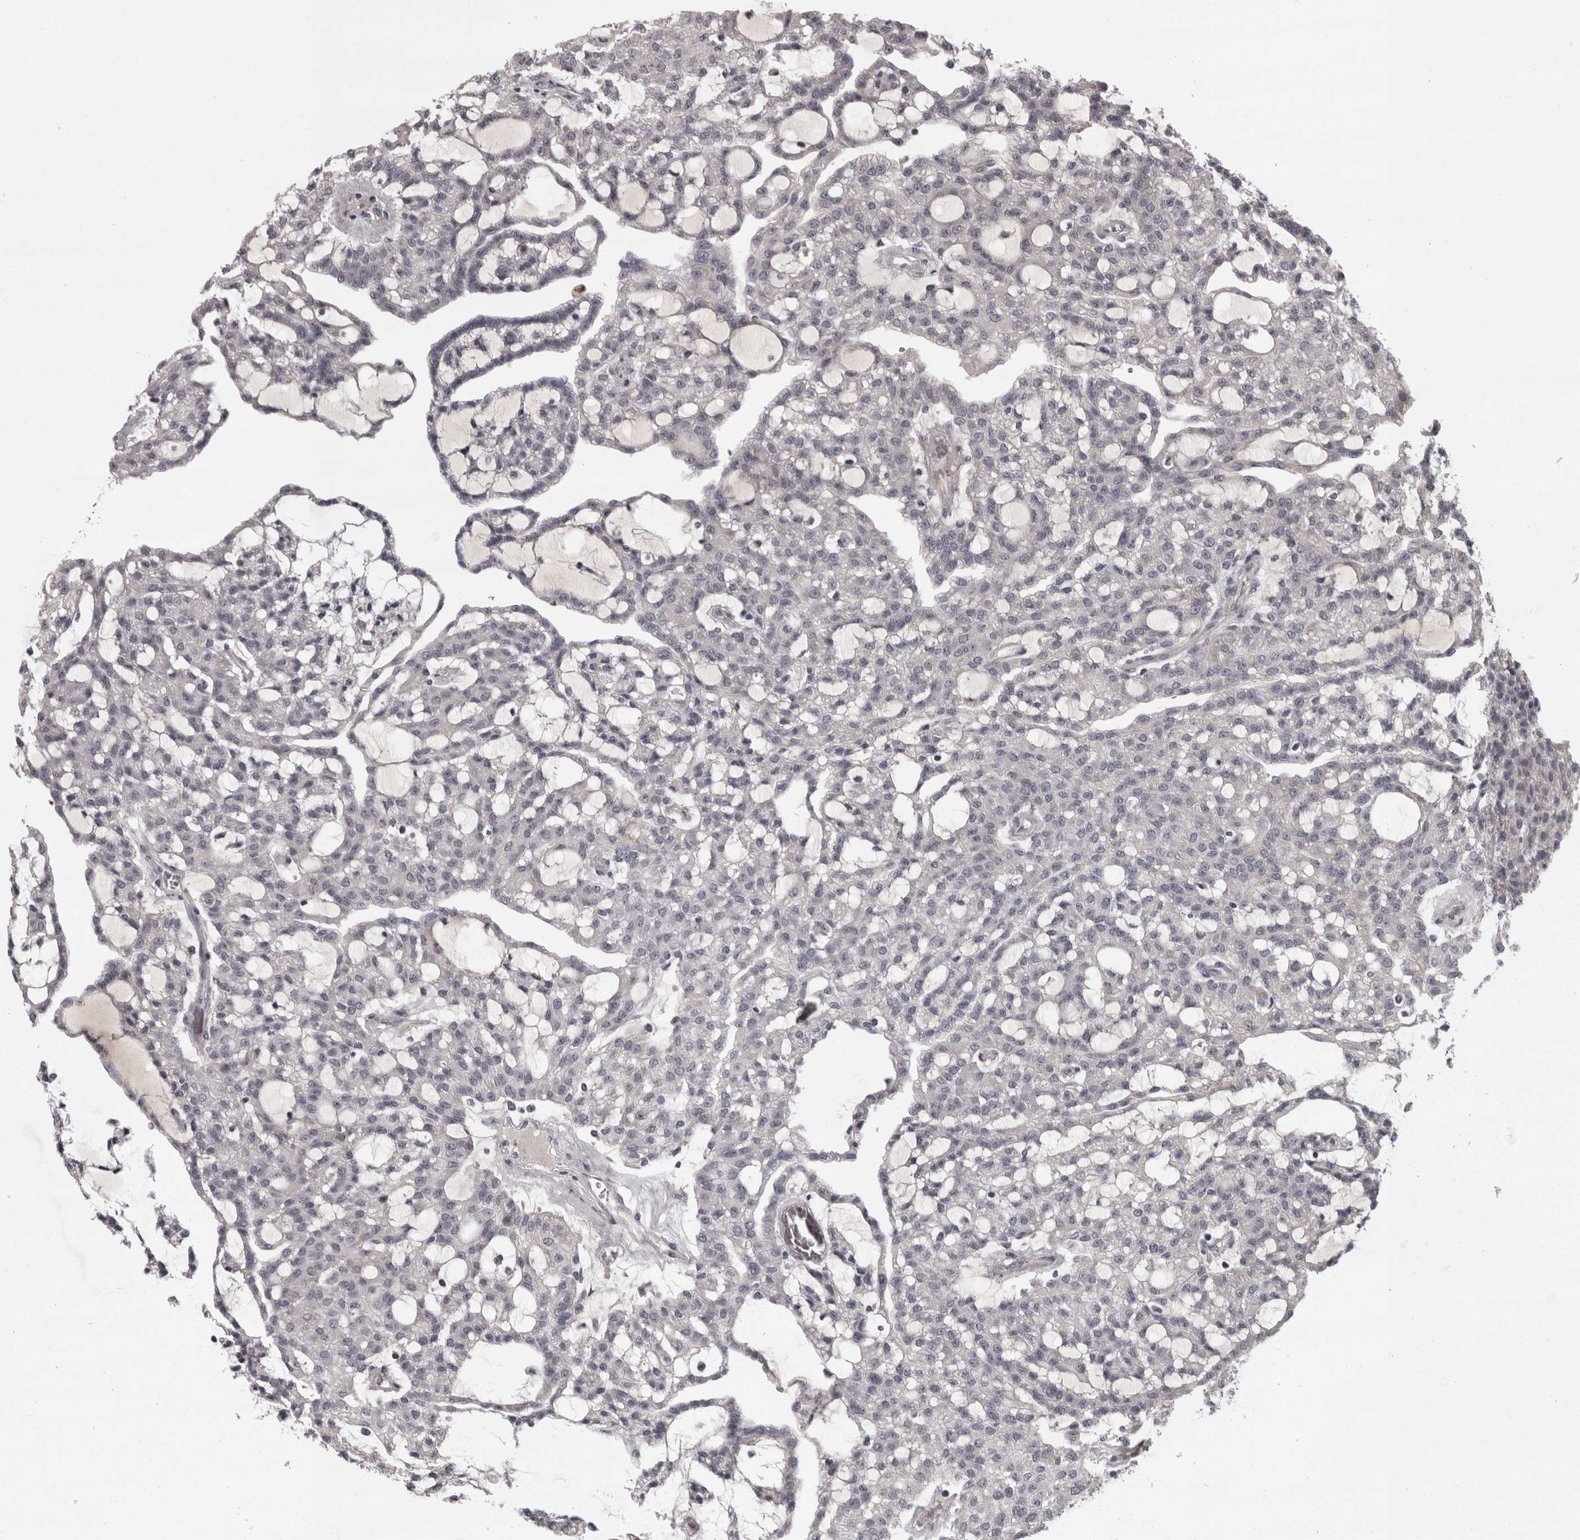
{"staining": {"intensity": "negative", "quantity": "none", "location": "none"}, "tissue": "renal cancer", "cell_type": "Tumor cells", "image_type": "cancer", "snomed": [{"axis": "morphology", "description": "Adenocarcinoma, NOS"}, {"axis": "topography", "description": "Kidney"}], "caption": "The photomicrograph displays no significant staining in tumor cells of renal cancer.", "gene": "PCDH17", "patient": {"sex": "male", "age": 63}}